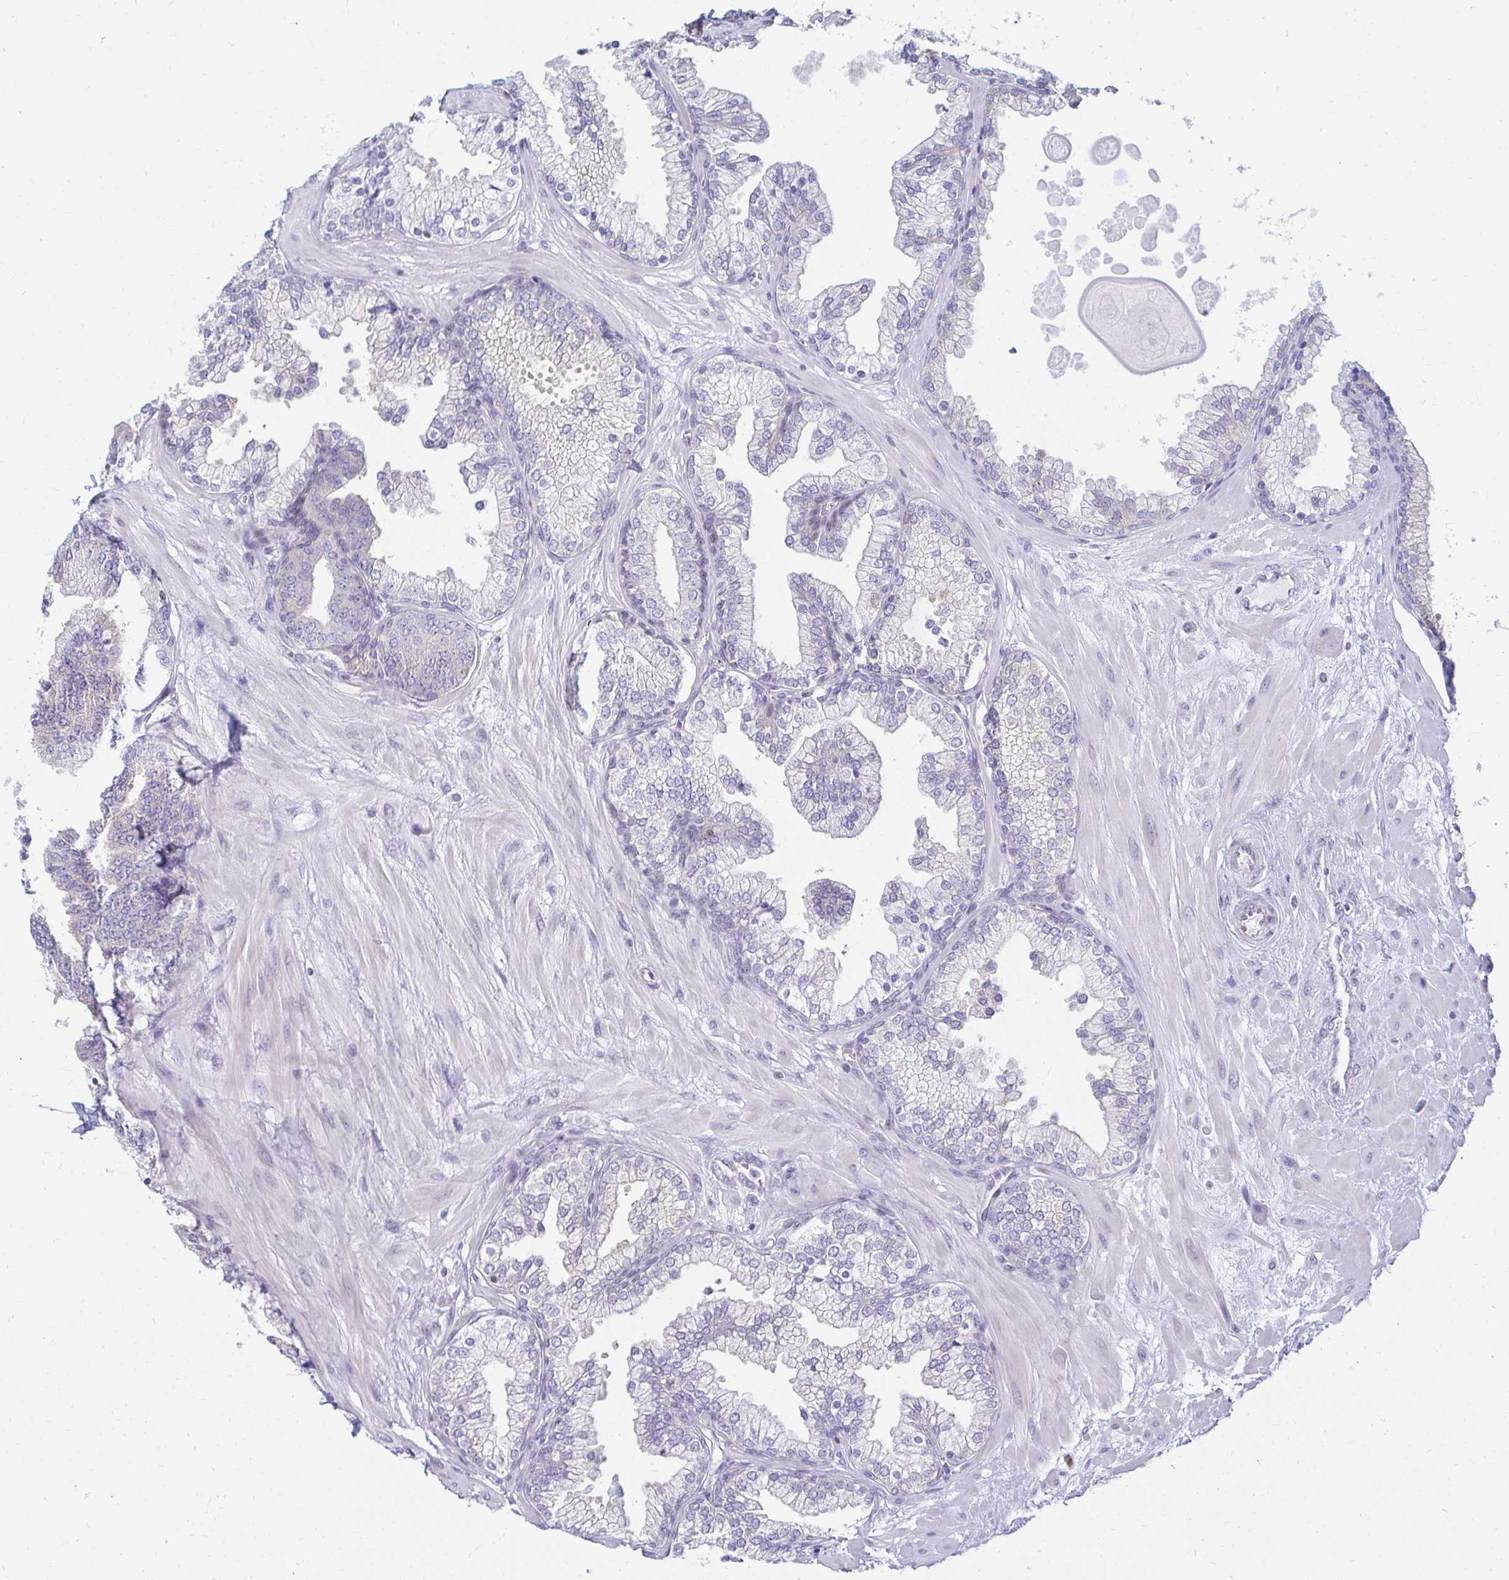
{"staining": {"intensity": "weak", "quantity": "25%-75%", "location": "cytoplasmic/membranous"}, "tissue": "prostate", "cell_type": "Glandular cells", "image_type": "normal", "snomed": [{"axis": "morphology", "description": "Normal tissue, NOS"}, {"axis": "topography", "description": "Prostate"}, {"axis": "topography", "description": "Peripheral nerve tissue"}], "caption": "A low amount of weak cytoplasmic/membranous staining is identified in about 25%-75% of glandular cells in normal prostate. Immunohistochemistry (ihc) stains the protein of interest in brown and the nuclei are stained blue.", "gene": "CAPSL", "patient": {"sex": "male", "age": 61}}